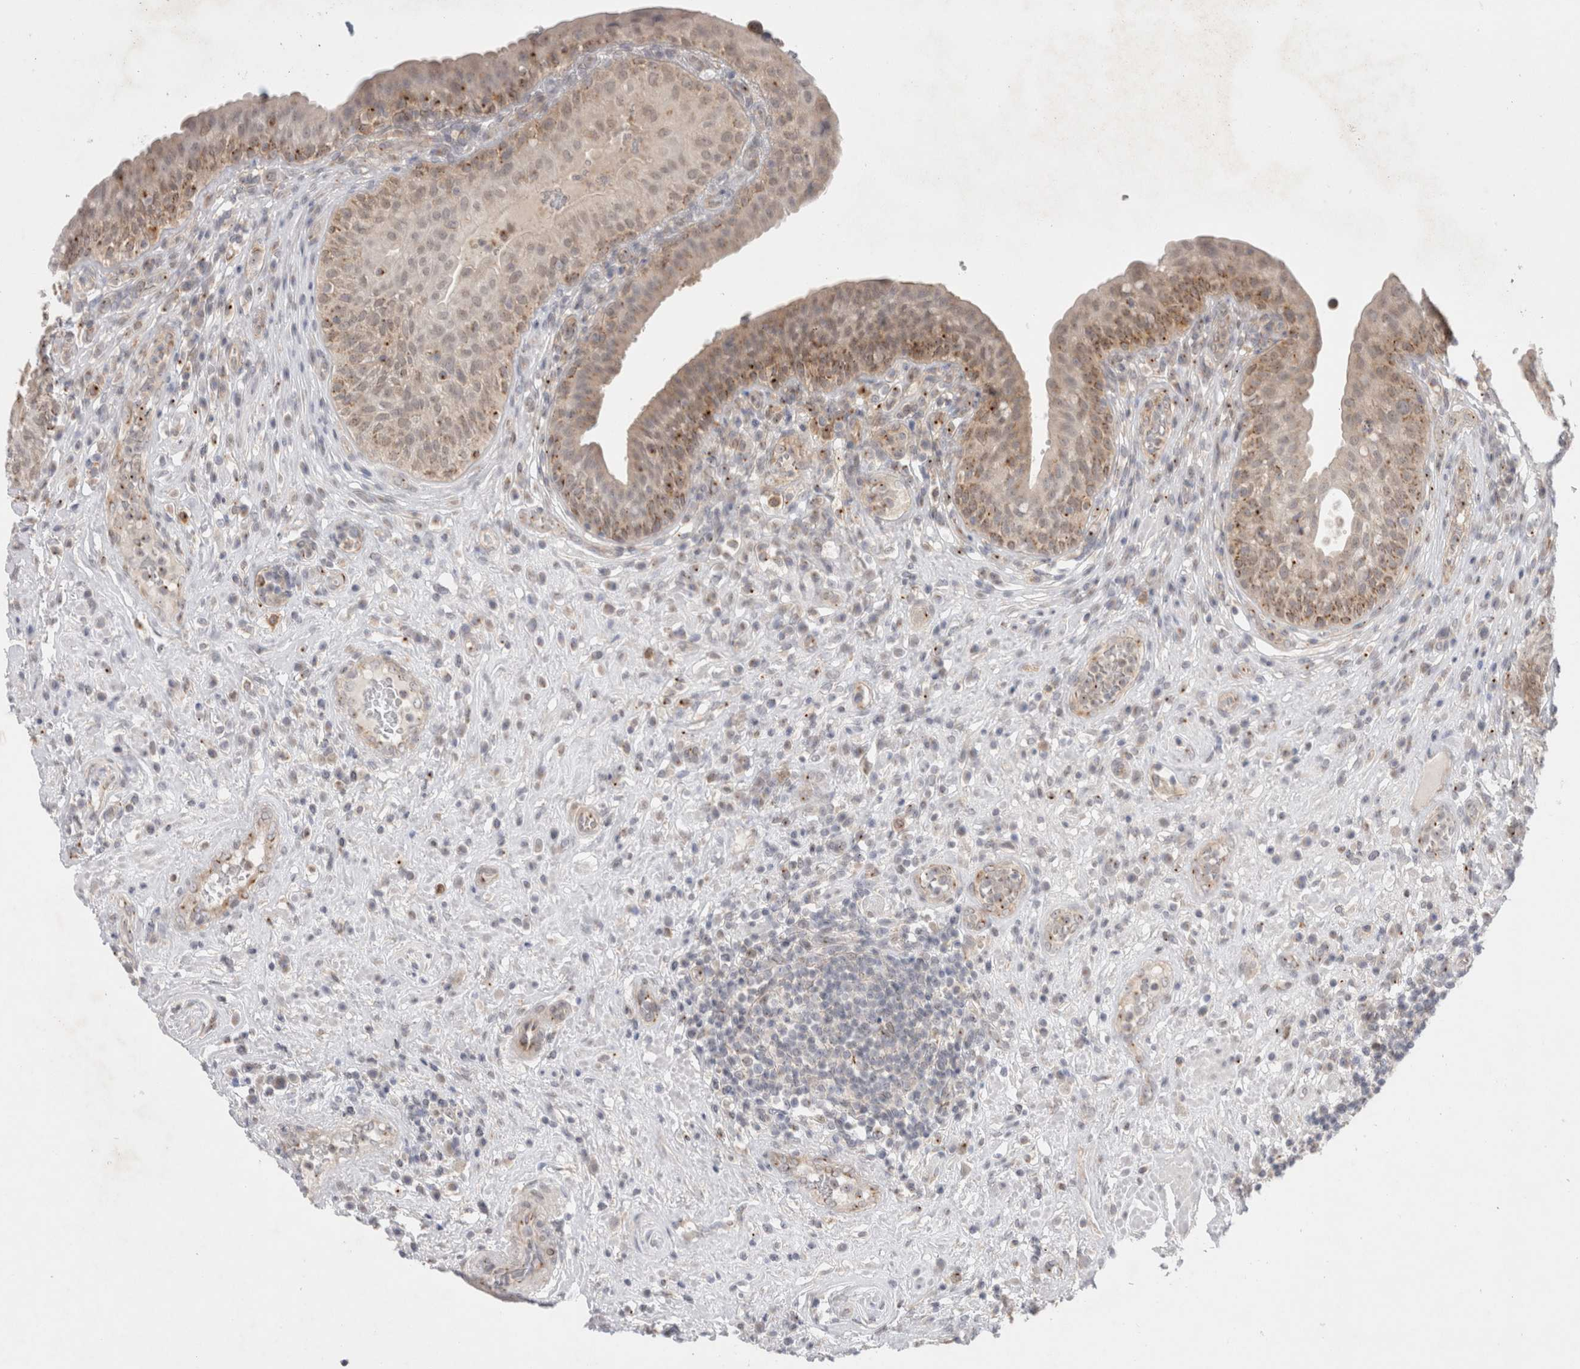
{"staining": {"intensity": "moderate", "quantity": ">75%", "location": "cytoplasmic/membranous,nuclear"}, "tissue": "urinary bladder", "cell_type": "Urothelial cells", "image_type": "normal", "snomed": [{"axis": "morphology", "description": "Normal tissue, NOS"}, {"axis": "topography", "description": "Urinary bladder"}], "caption": "A high-resolution image shows immunohistochemistry (IHC) staining of benign urinary bladder, which demonstrates moderate cytoplasmic/membranous,nuclear expression in approximately >75% of urothelial cells.", "gene": "BICD2", "patient": {"sex": "female", "age": 62}}